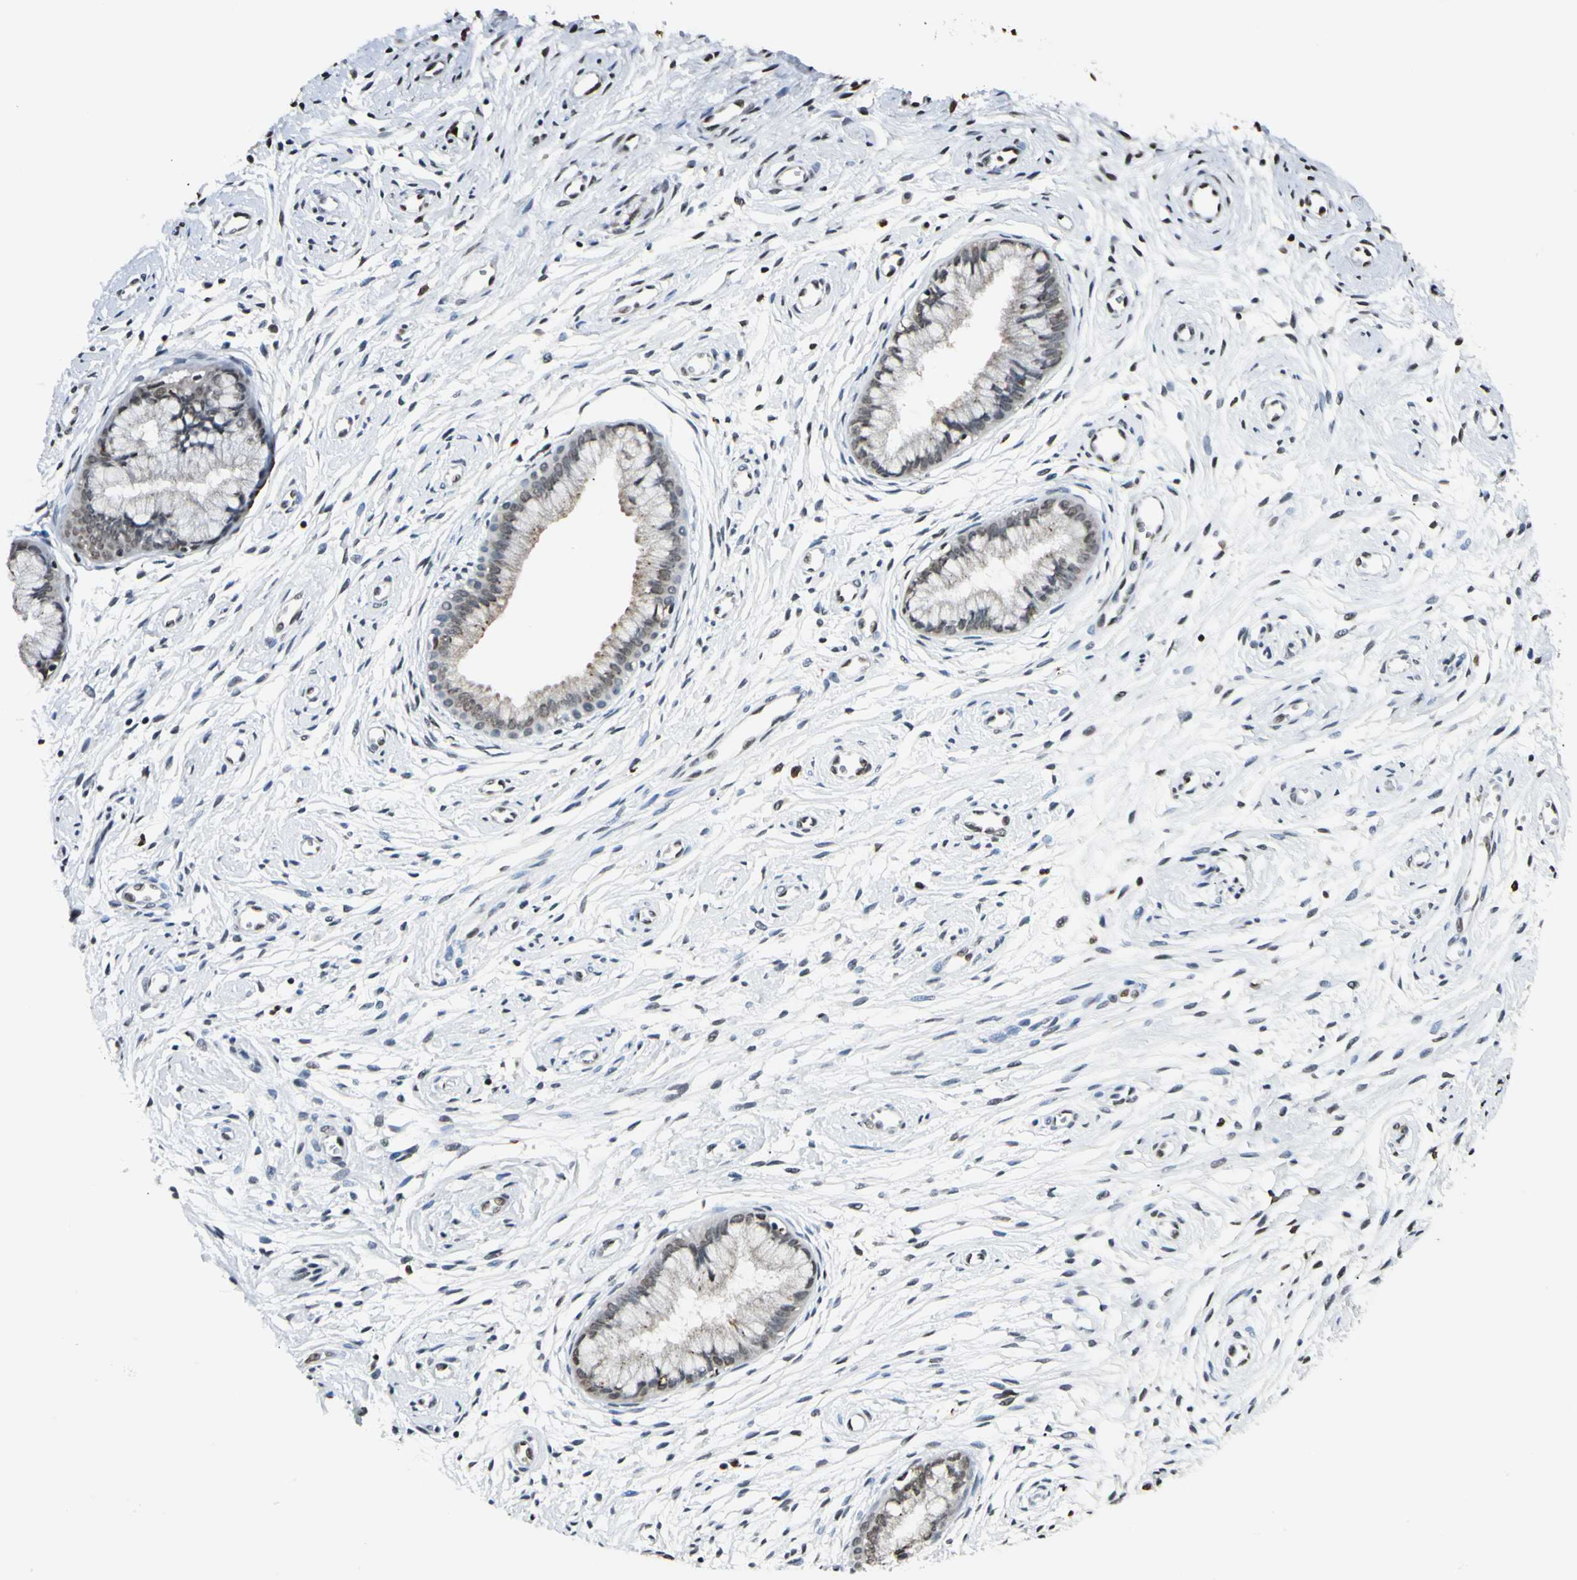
{"staining": {"intensity": "negative", "quantity": "none", "location": "none"}, "tissue": "cervix", "cell_type": "Glandular cells", "image_type": "normal", "snomed": [{"axis": "morphology", "description": "Normal tissue, NOS"}, {"axis": "topography", "description": "Cervix"}], "caption": "The immunohistochemistry image has no significant expression in glandular cells of cervix. (Immunohistochemistry, brightfield microscopy, high magnification).", "gene": "FANCG", "patient": {"sex": "female", "age": 39}}